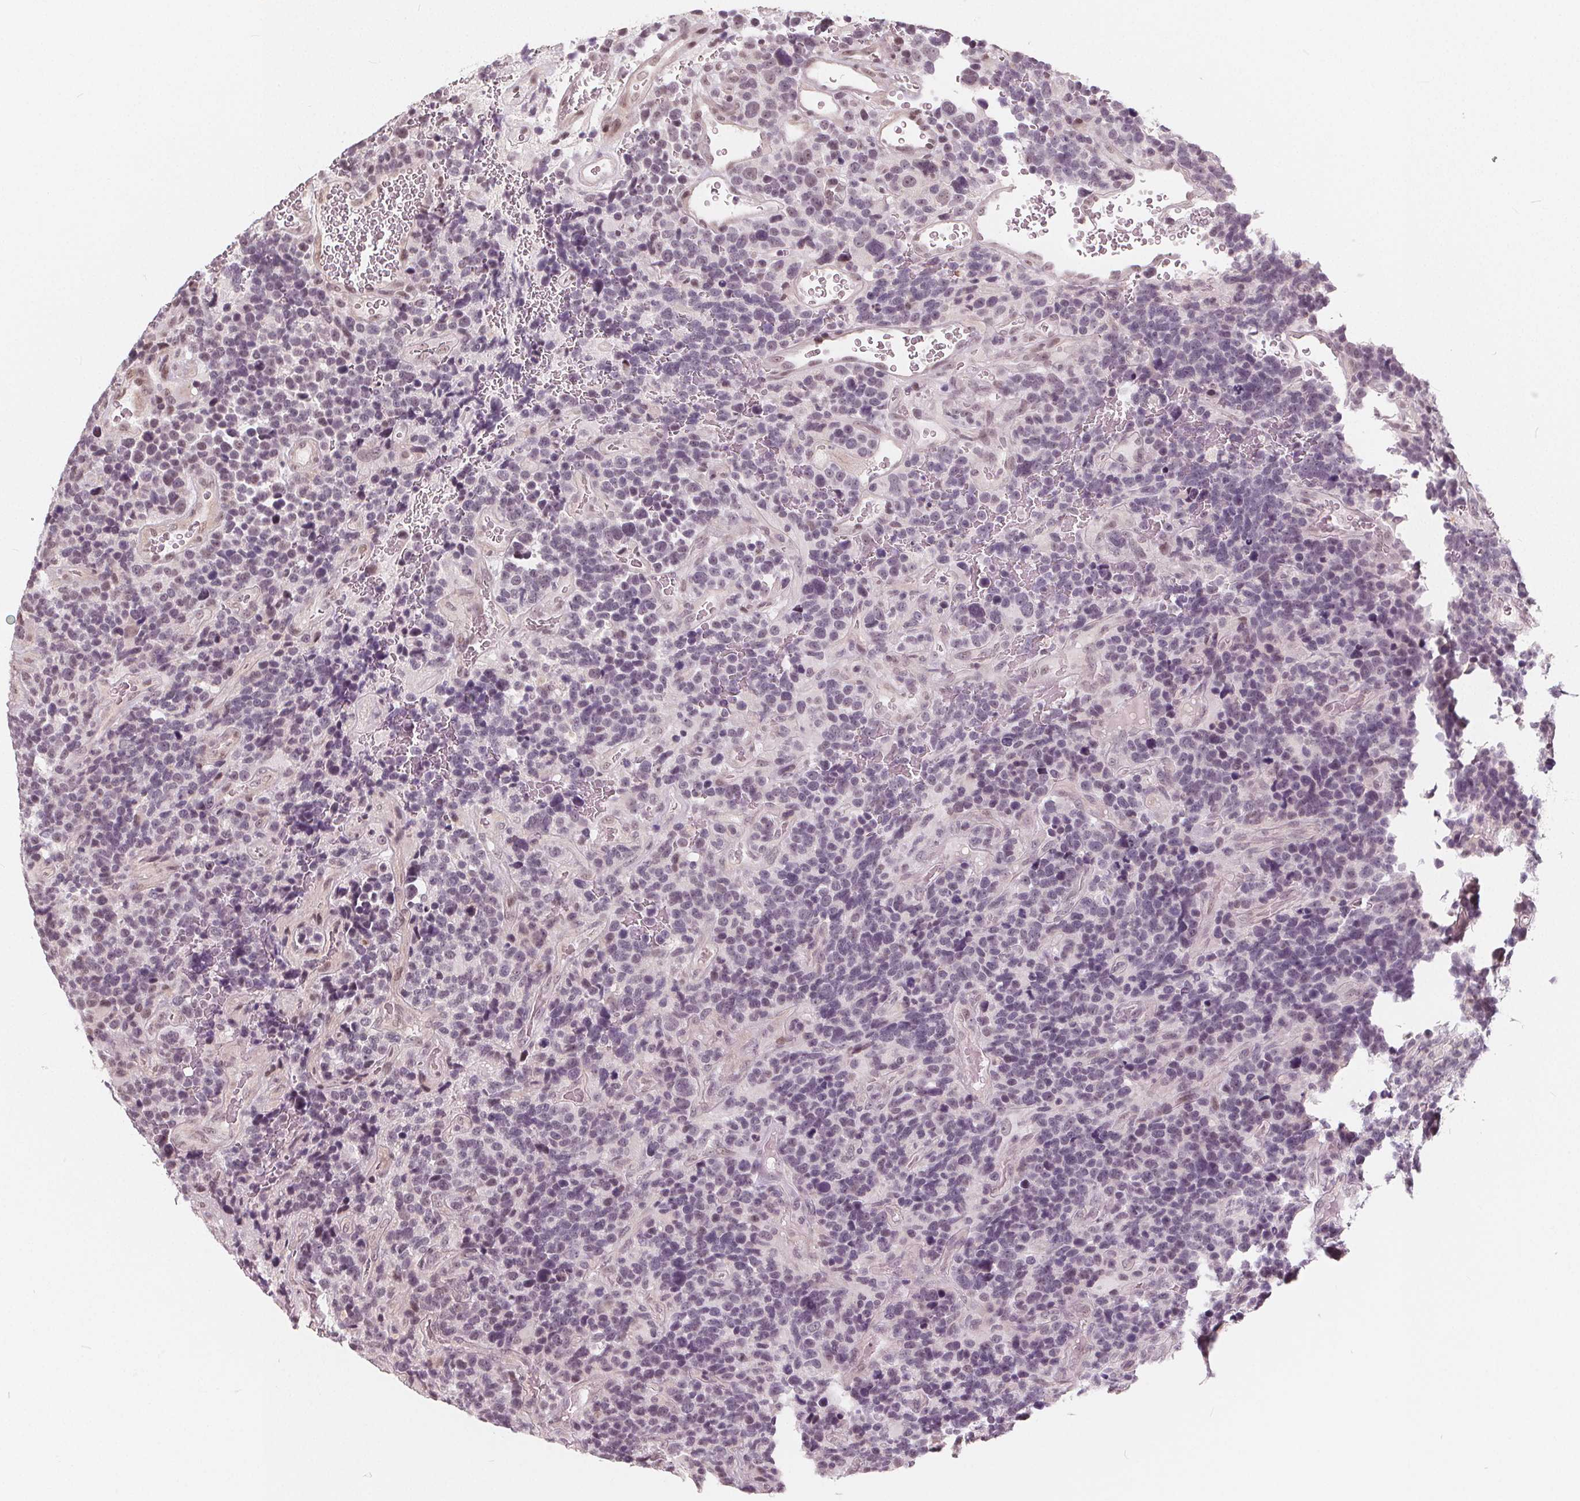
{"staining": {"intensity": "negative", "quantity": "none", "location": "none"}, "tissue": "glioma", "cell_type": "Tumor cells", "image_type": "cancer", "snomed": [{"axis": "morphology", "description": "Glioma, malignant, High grade"}, {"axis": "topography", "description": "Brain"}], "caption": "Tumor cells show no significant protein positivity in malignant glioma (high-grade). (DAB IHC visualized using brightfield microscopy, high magnification).", "gene": "NUP210L", "patient": {"sex": "male", "age": 33}}